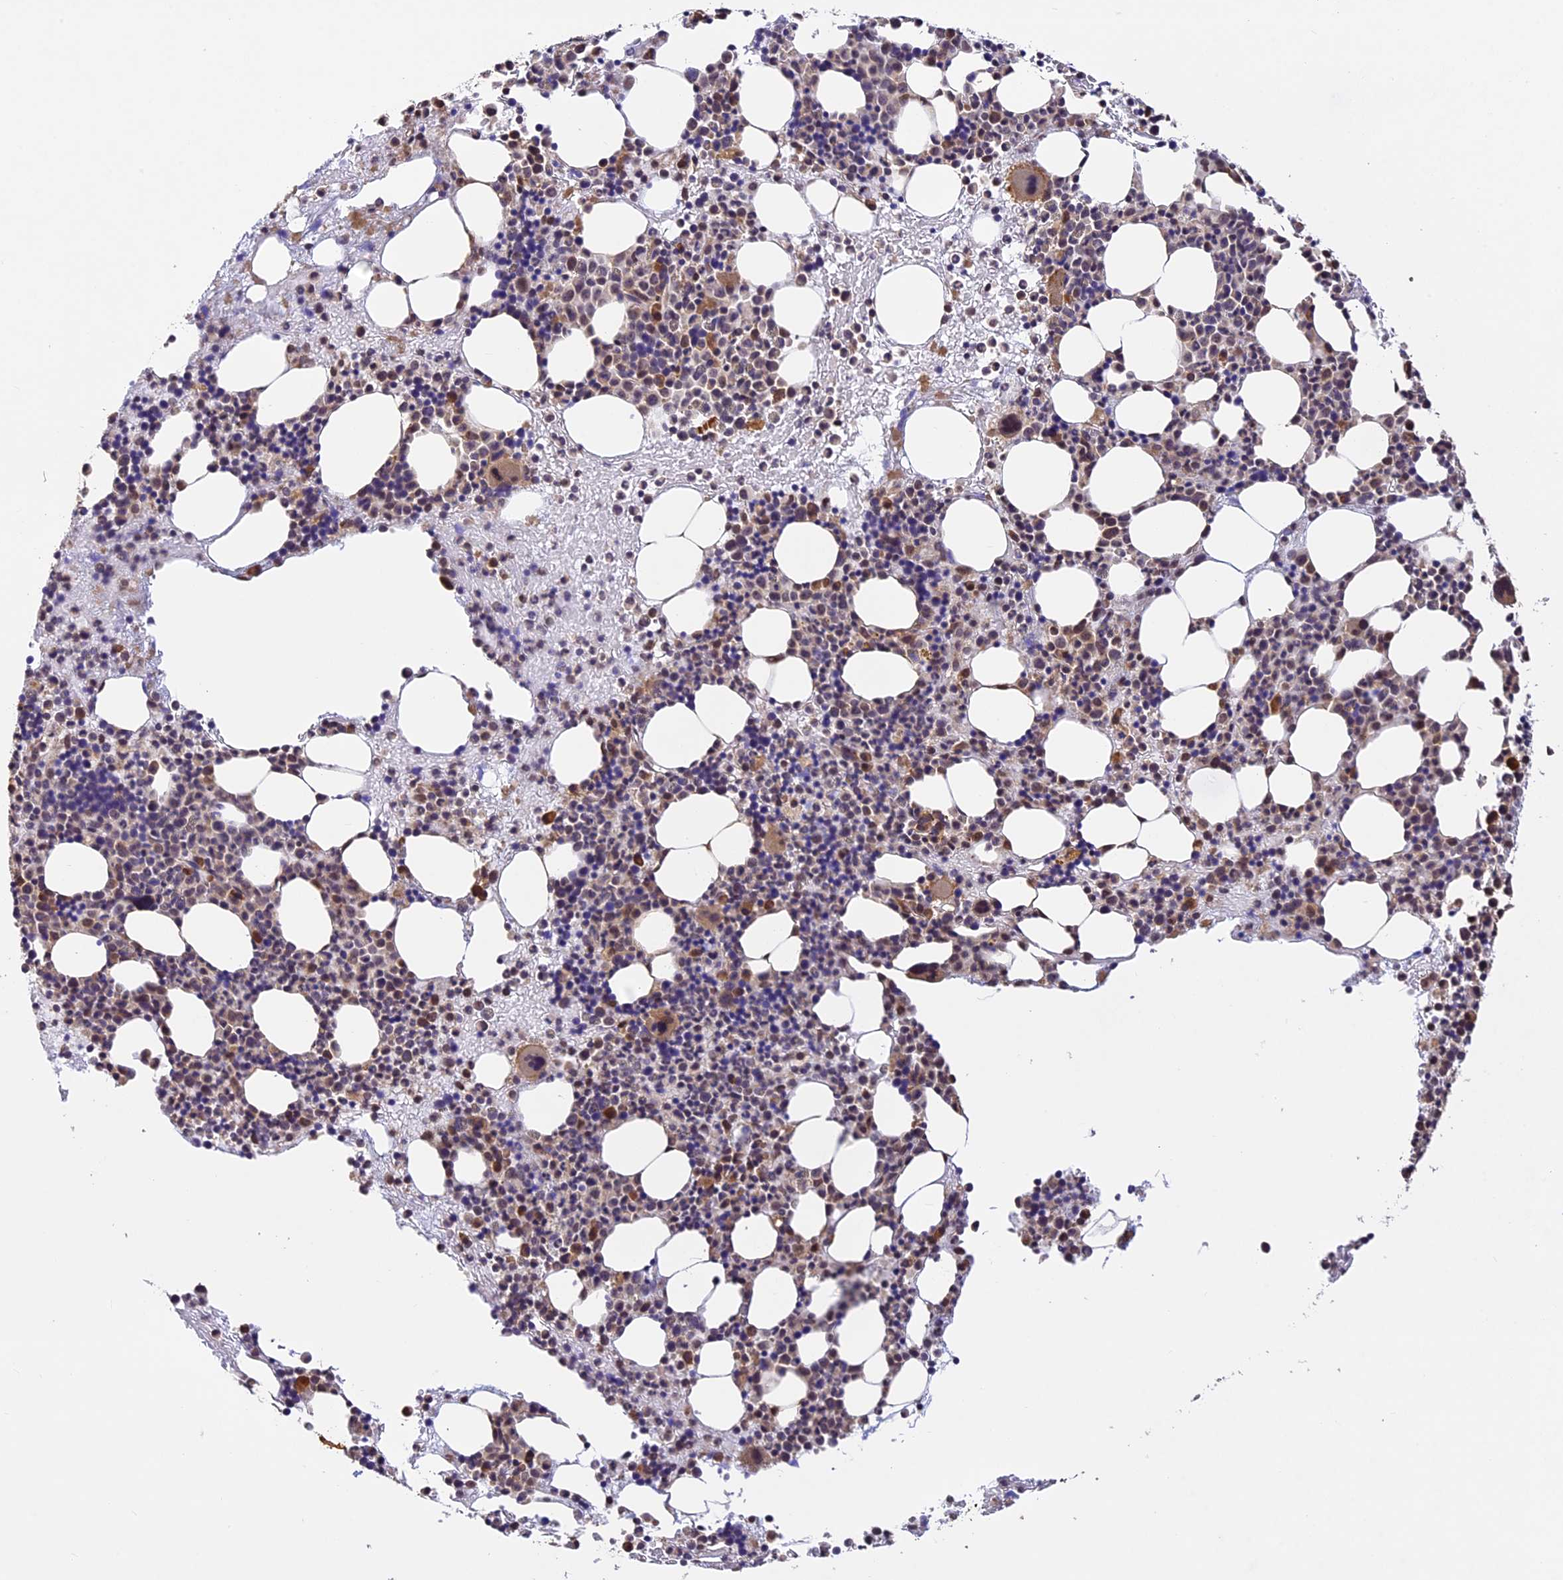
{"staining": {"intensity": "moderate", "quantity": "<25%", "location": "cytoplasmic/membranous,nuclear"}, "tissue": "bone marrow", "cell_type": "Hematopoietic cells", "image_type": "normal", "snomed": [{"axis": "morphology", "description": "Normal tissue, NOS"}, {"axis": "topography", "description": "Bone marrow"}], "caption": "Immunohistochemical staining of unremarkable bone marrow shows low levels of moderate cytoplasmic/membranous,nuclear positivity in approximately <25% of hematopoietic cells.", "gene": "BCAS4", "patient": {"sex": "male", "age": 51}}